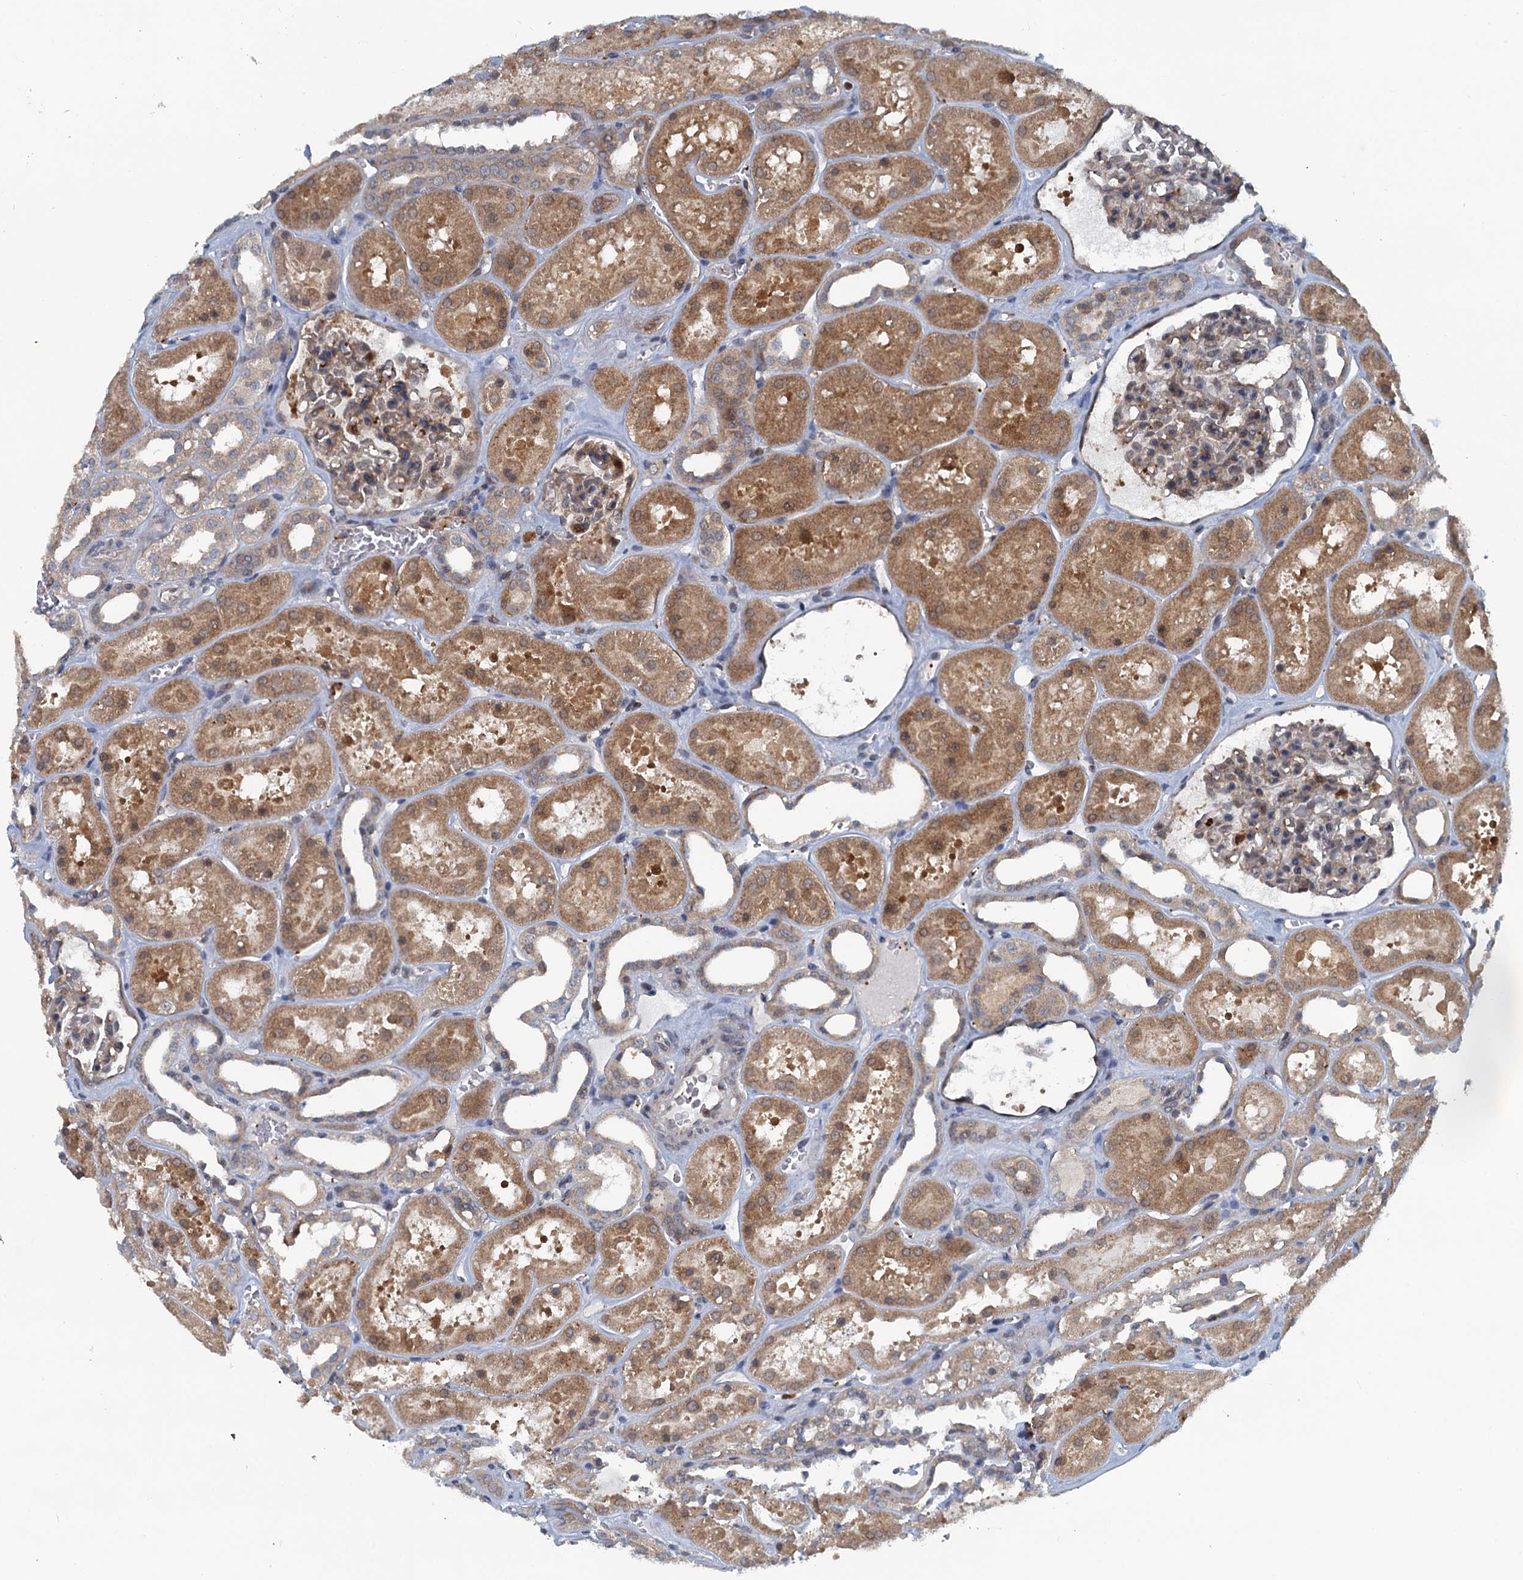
{"staining": {"intensity": "weak", "quantity": "25%-75%", "location": "cytoplasmic/membranous"}, "tissue": "kidney", "cell_type": "Cells in glomeruli", "image_type": "normal", "snomed": [{"axis": "morphology", "description": "Normal tissue, NOS"}, {"axis": "topography", "description": "Kidney"}], "caption": "Immunohistochemistry (IHC) of normal human kidney demonstrates low levels of weak cytoplasmic/membranous expression in about 25%-75% of cells in glomeruli.", "gene": "GCLM", "patient": {"sex": "female", "age": 41}}